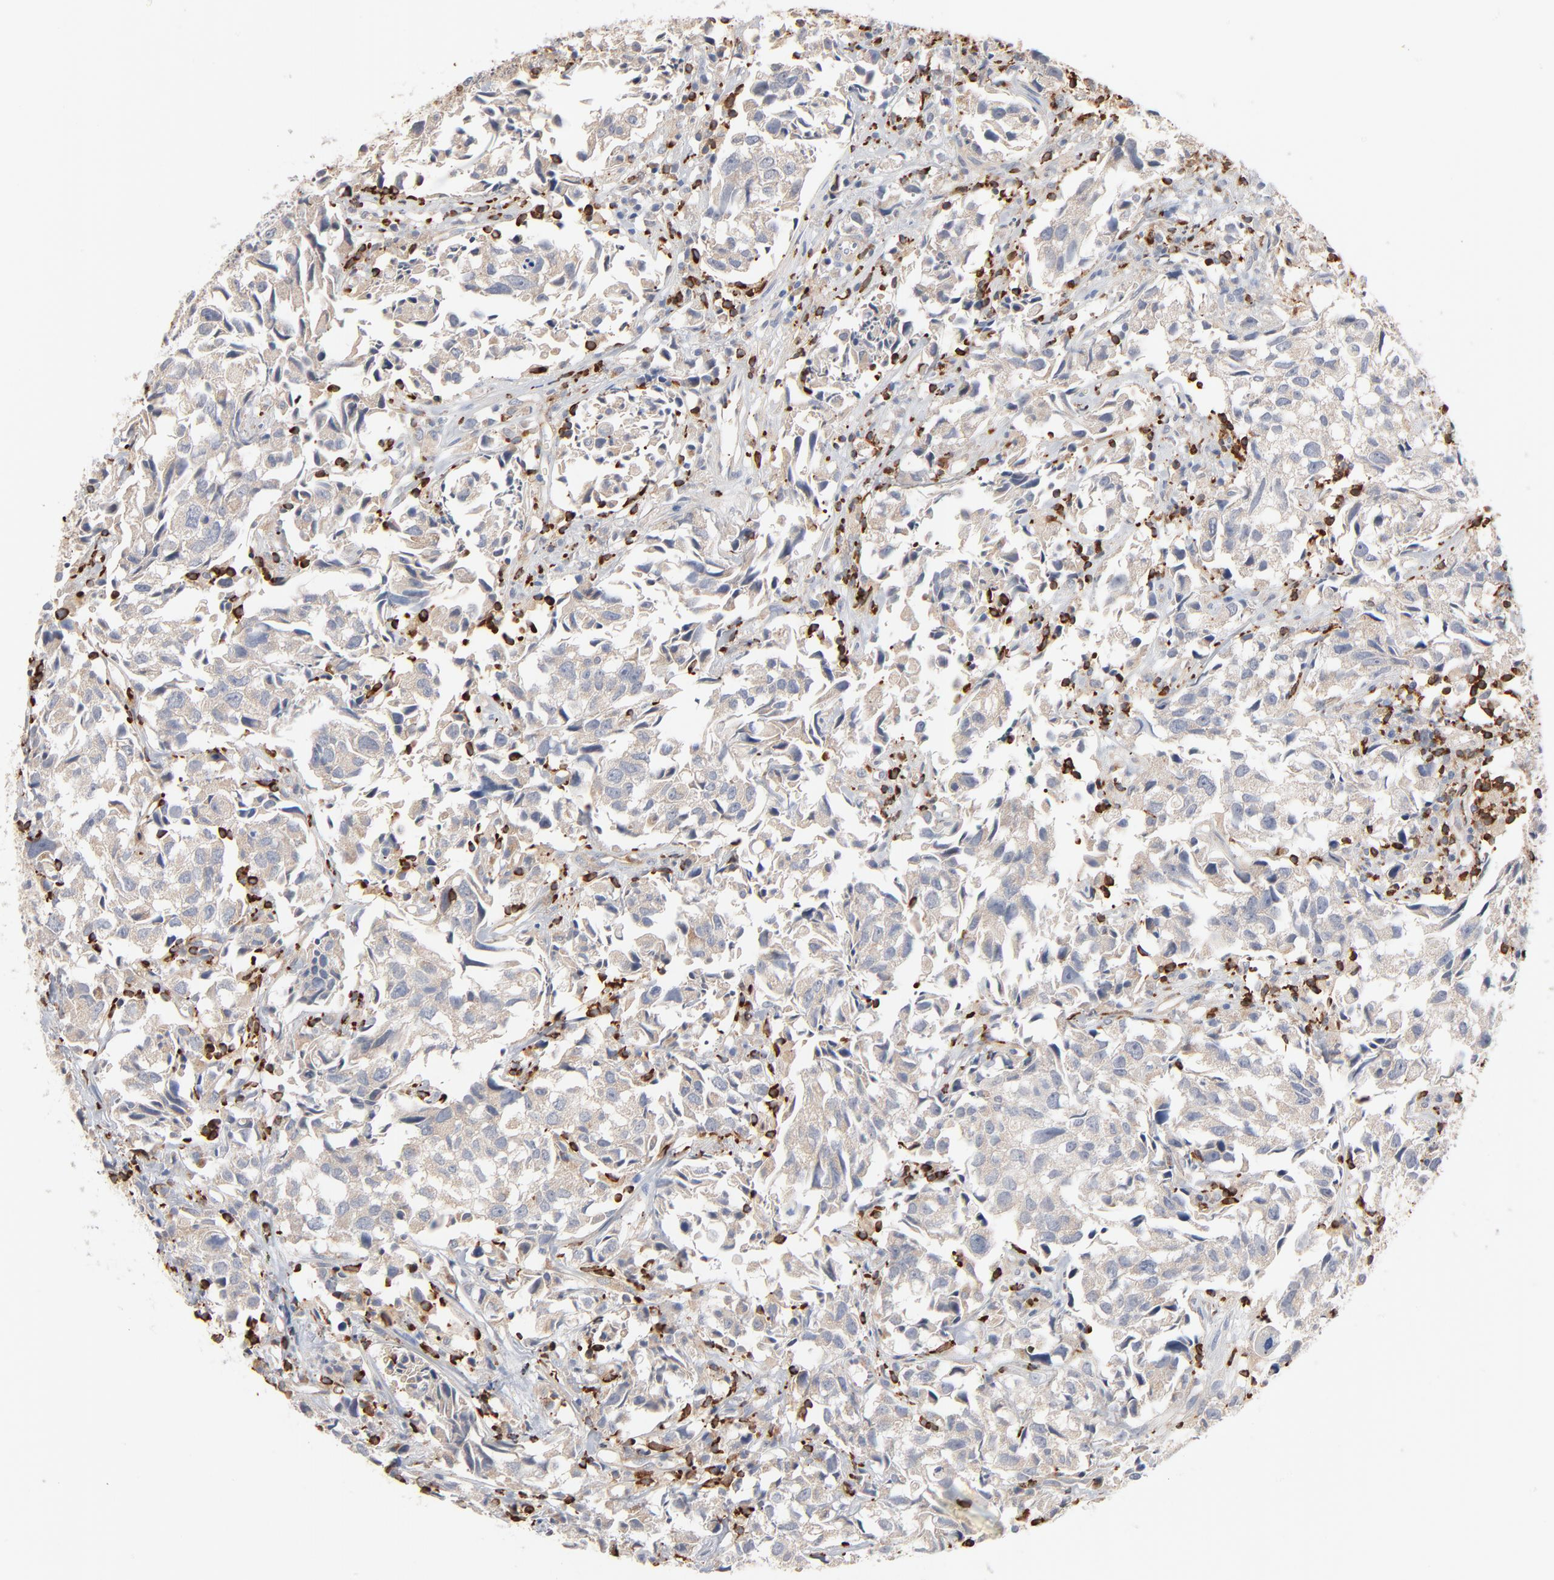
{"staining": {"intensity": "weak", "quantity": ">75%", "location": "cytoplasmic/membranous"}, "tissue": "urothelial cancer", "cell_type": "Tumor cells", "image_type": "cancer", "snomed": [{"axis": "morphology", "description": "Urothelial carcinoma, High grade"}, {"axis": "topography", "description": "Urinary bladder"}], "caption": "Protein expression analysis of human urothelial cancer reveals weak cytoplasmic/membranous expression in about >75% of tumor cells.", "gene": "SH3KBP1", "patient": {"sex": "female", "age": 75}}